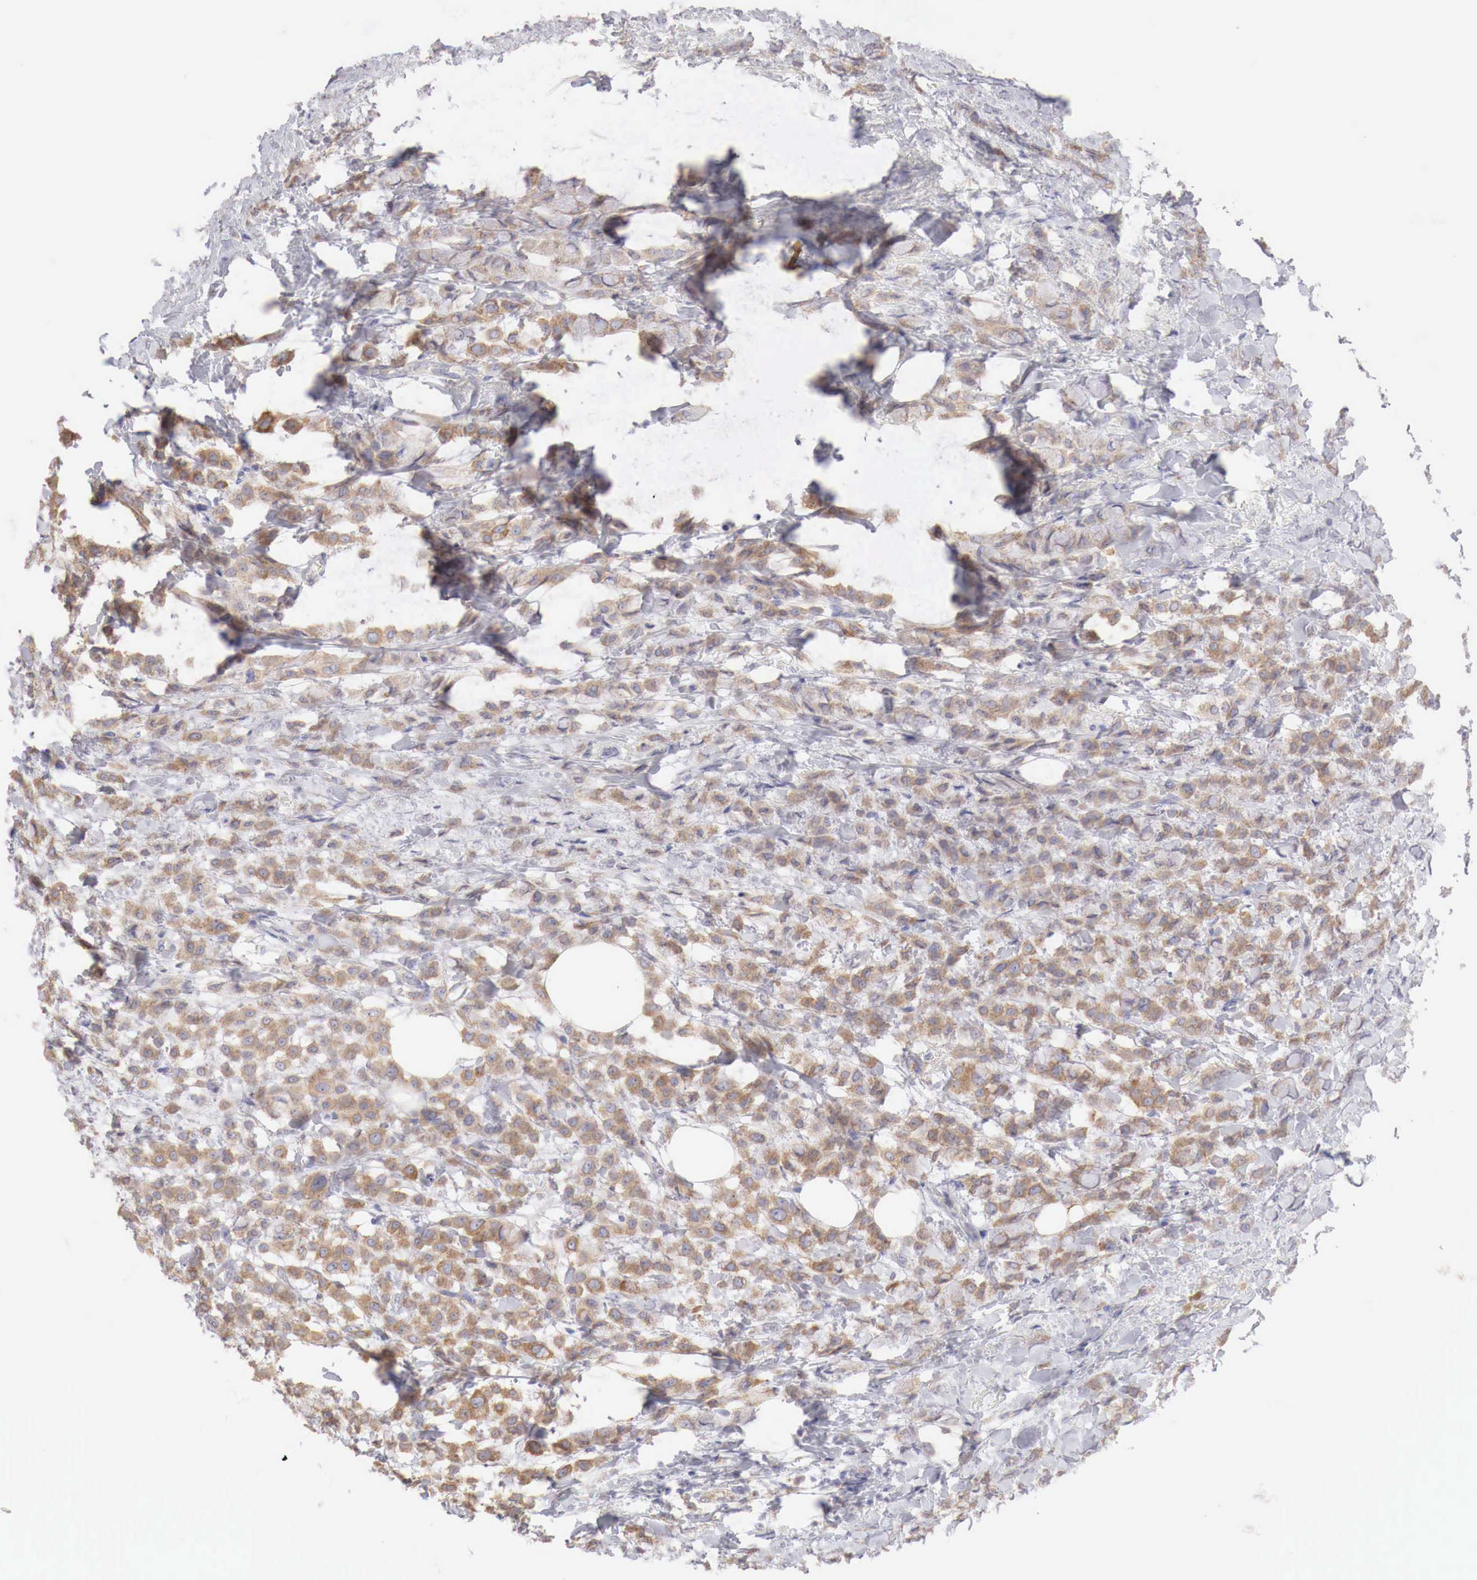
{"staining": {"intensity": "weak", "quantity": ">75%", "location": "cytoplasmic/membranous"}, "tissue": "breast cancer", "cell_type": "Tumor cells", "image_type": "cancer", "snomed": [{"axis": "morphology", "description": "Lobular carcinoma"}, {"axis": "topography", "description": "Breast"}], "caption": "Protein expression analysis of breast cancer reveals weak cytoplasmic/membranous positivity in about >75% of tumor cells. Nuclei are stained in blue.", "gene": "NSDHL", "patient": {"sex": "female", "age": 85}}